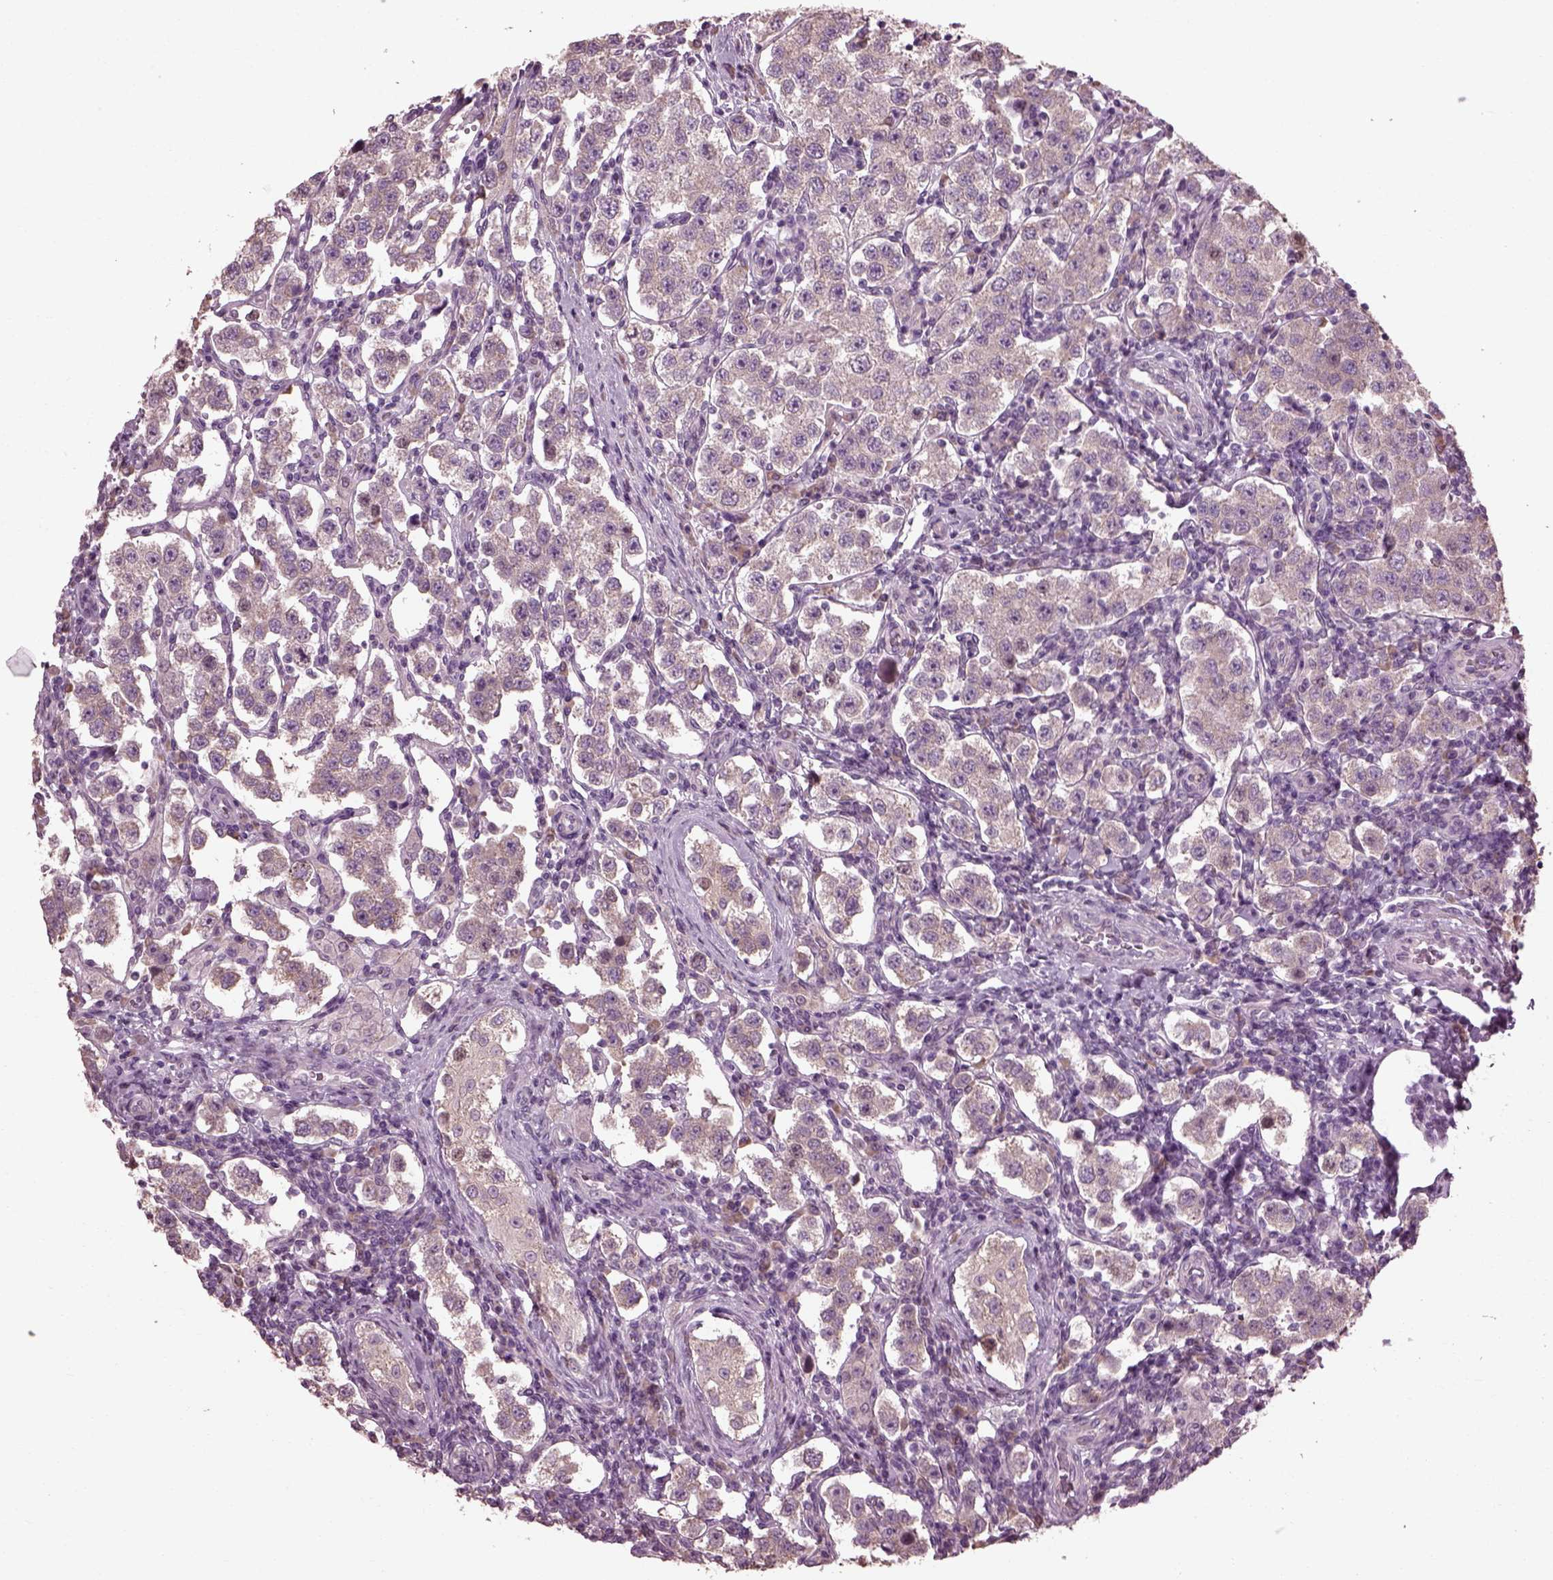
{"staining": {"intensity": "negative", "quantity": "none", "location": "none"}, "tissue": "testis cancer", "cell_type": "Tumor cells", "image_type": "cancer", "snomed": [{"axis": "morphology", "description": "Seminoma, NOS"}, {"axis": "topography", "description": "Testis"}], "caption": "An immunohistochemistry (IHC) photomicrograph of testis cancer is shown. There is no staining in tumor cells of testis cancer.", "gene": "CABP5", "patient": {"sex": "male", "age": 37}}